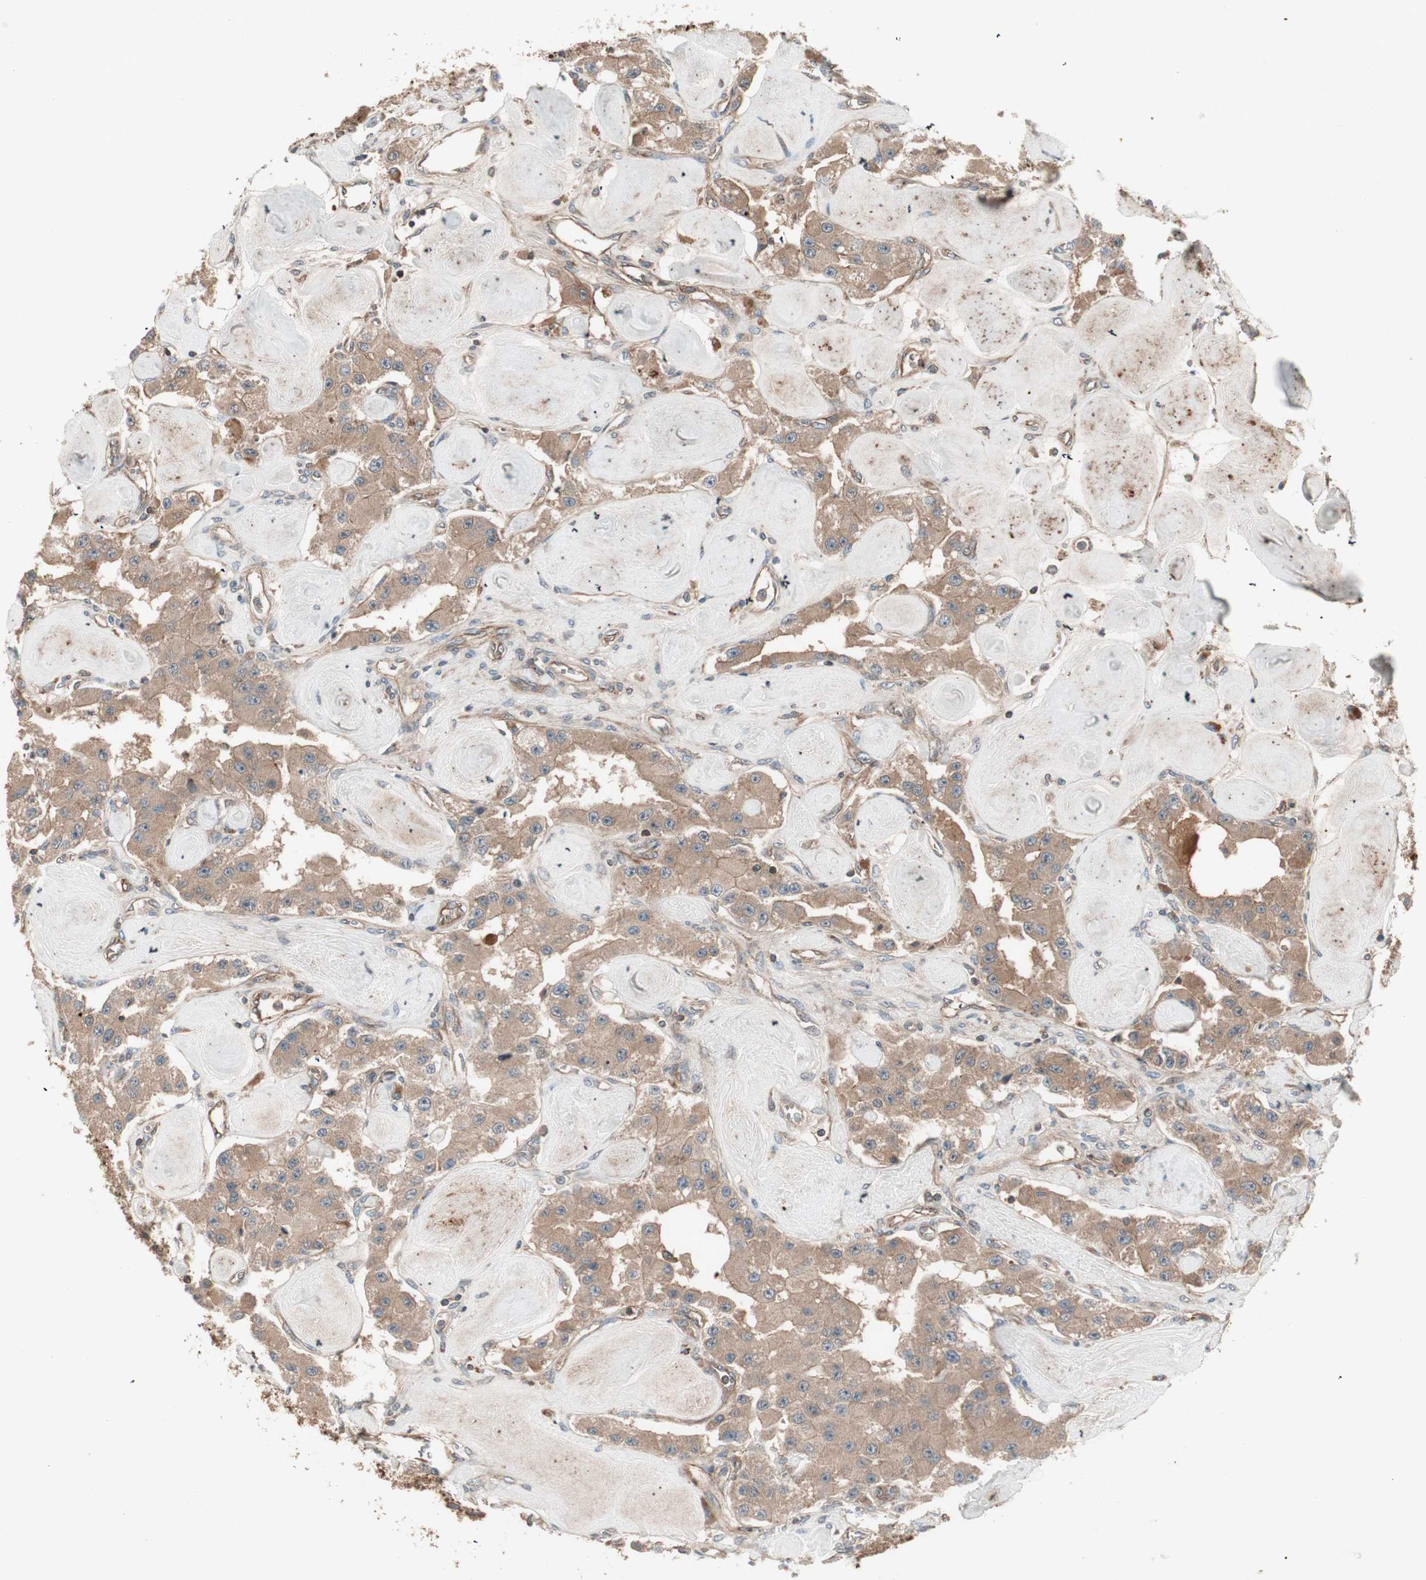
{"staining": {"intensity": "moderate", "quantity": ">75%", "location": "cytoplasmic/membranous"}, "tissue": "carcinoid", "cell_type": "Tumor cells", "image_type": "cancer", "snomed": [{"axis": "morphology", "description": "Carcinoid, malignant, NOS"}, {"axis": "topography", "description": "Pancreas"}], "caption": "IHC of malignant carcinoid shows medium levels of moderate cytoplasmic/membranous staining in about >75% of tumor cells.", "gene": "TFPI", "patient": {"sex": "male", "age": 41}}